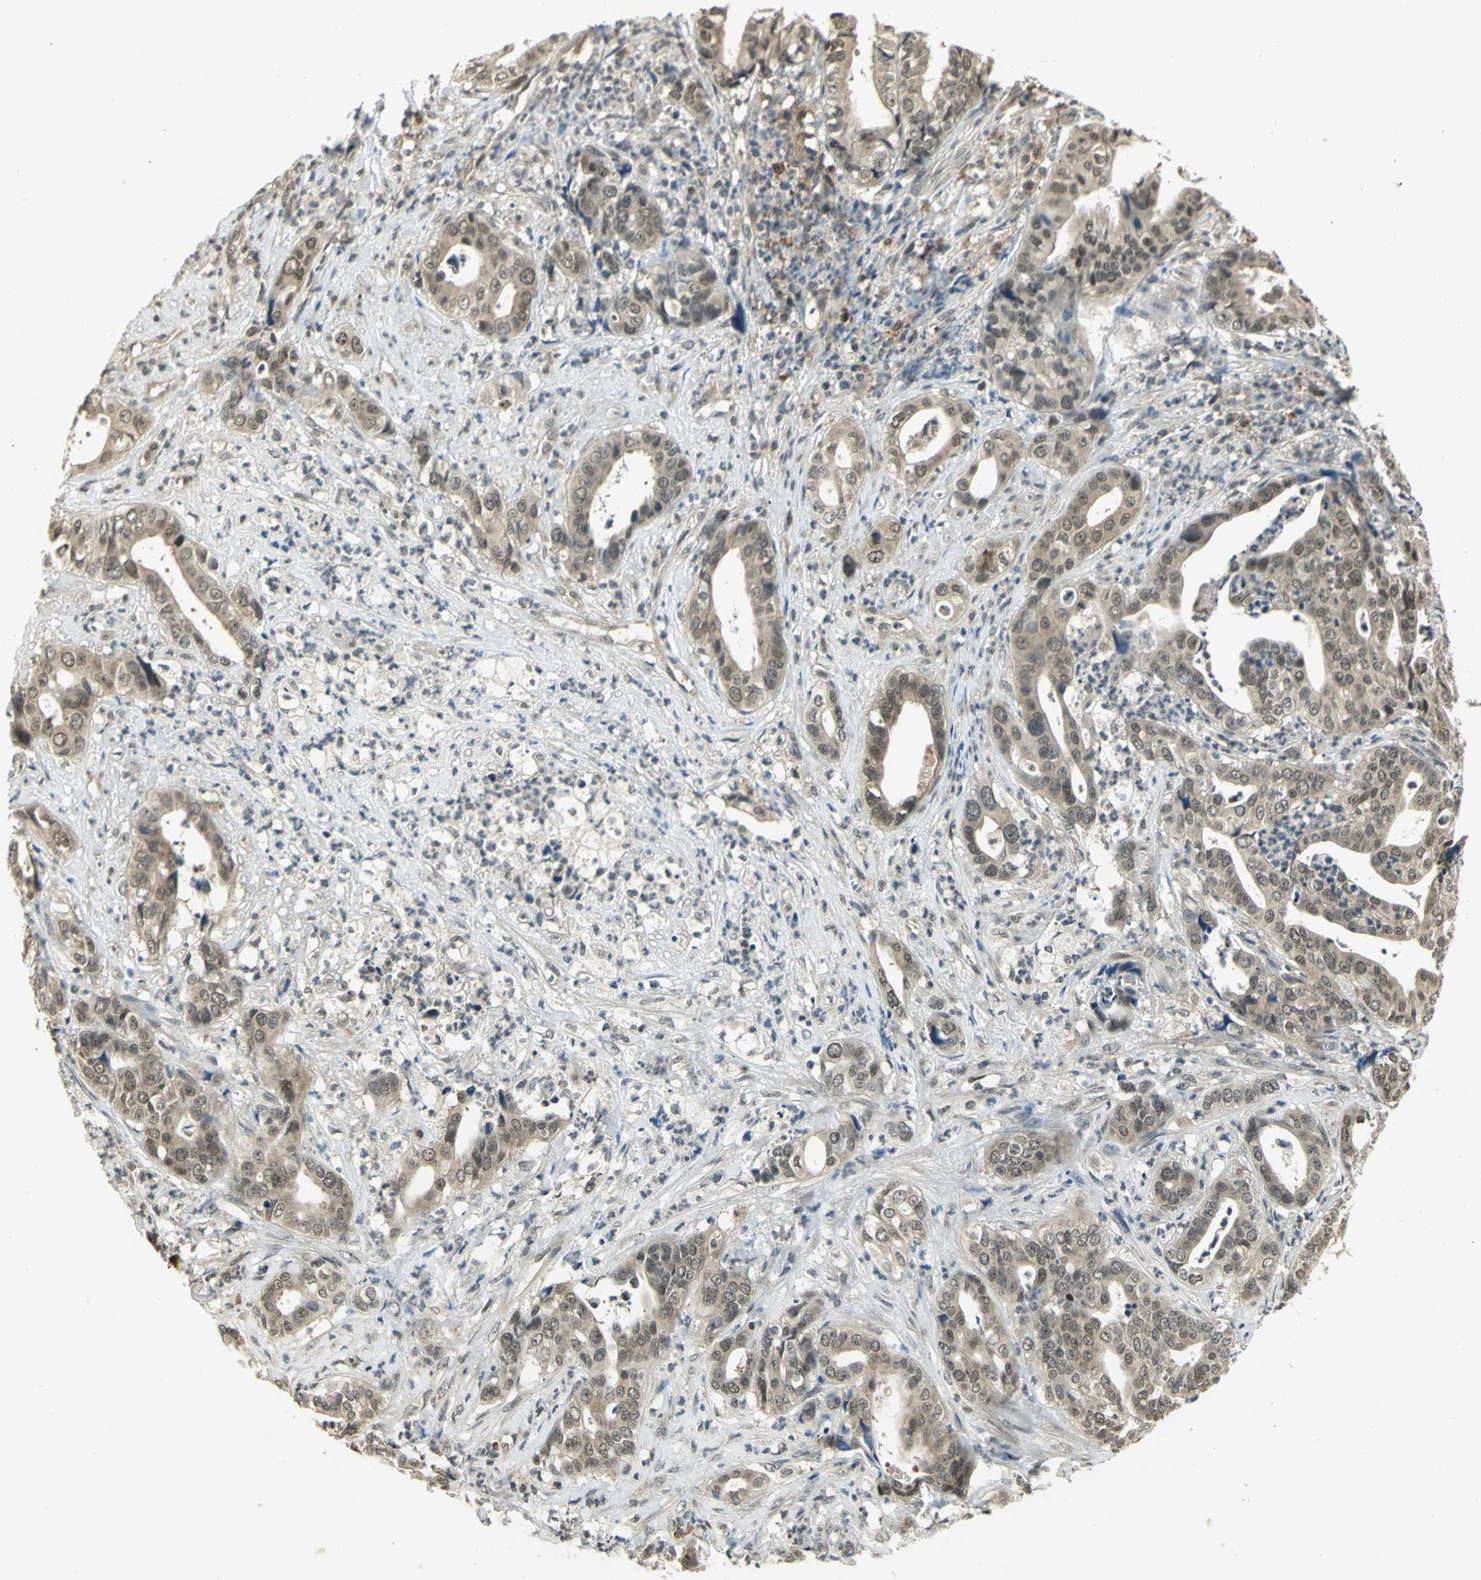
{"staining": {"intensity": "moderate", "quantity": ">75%", "location": "cytoplasmic/membranous"}, "tissue": "liver cancer", "cell_type": "Tumor cells", "image_type": "cancer", "snomed": [{"axis": "morphology", "description": "Cholangiocarcinoma"}, {"axis": "topography", "description": "Liver"}], "caption": "High-power microscopy captured an immunohistochemistry (IHC) image of liver cholangiocarcinoma, revealing moderate cytoplasmic/membranous expression in approximately >75% of tumor cells.", "gene": "CDC34", "patient": {"sex": "female", "age": 61}}